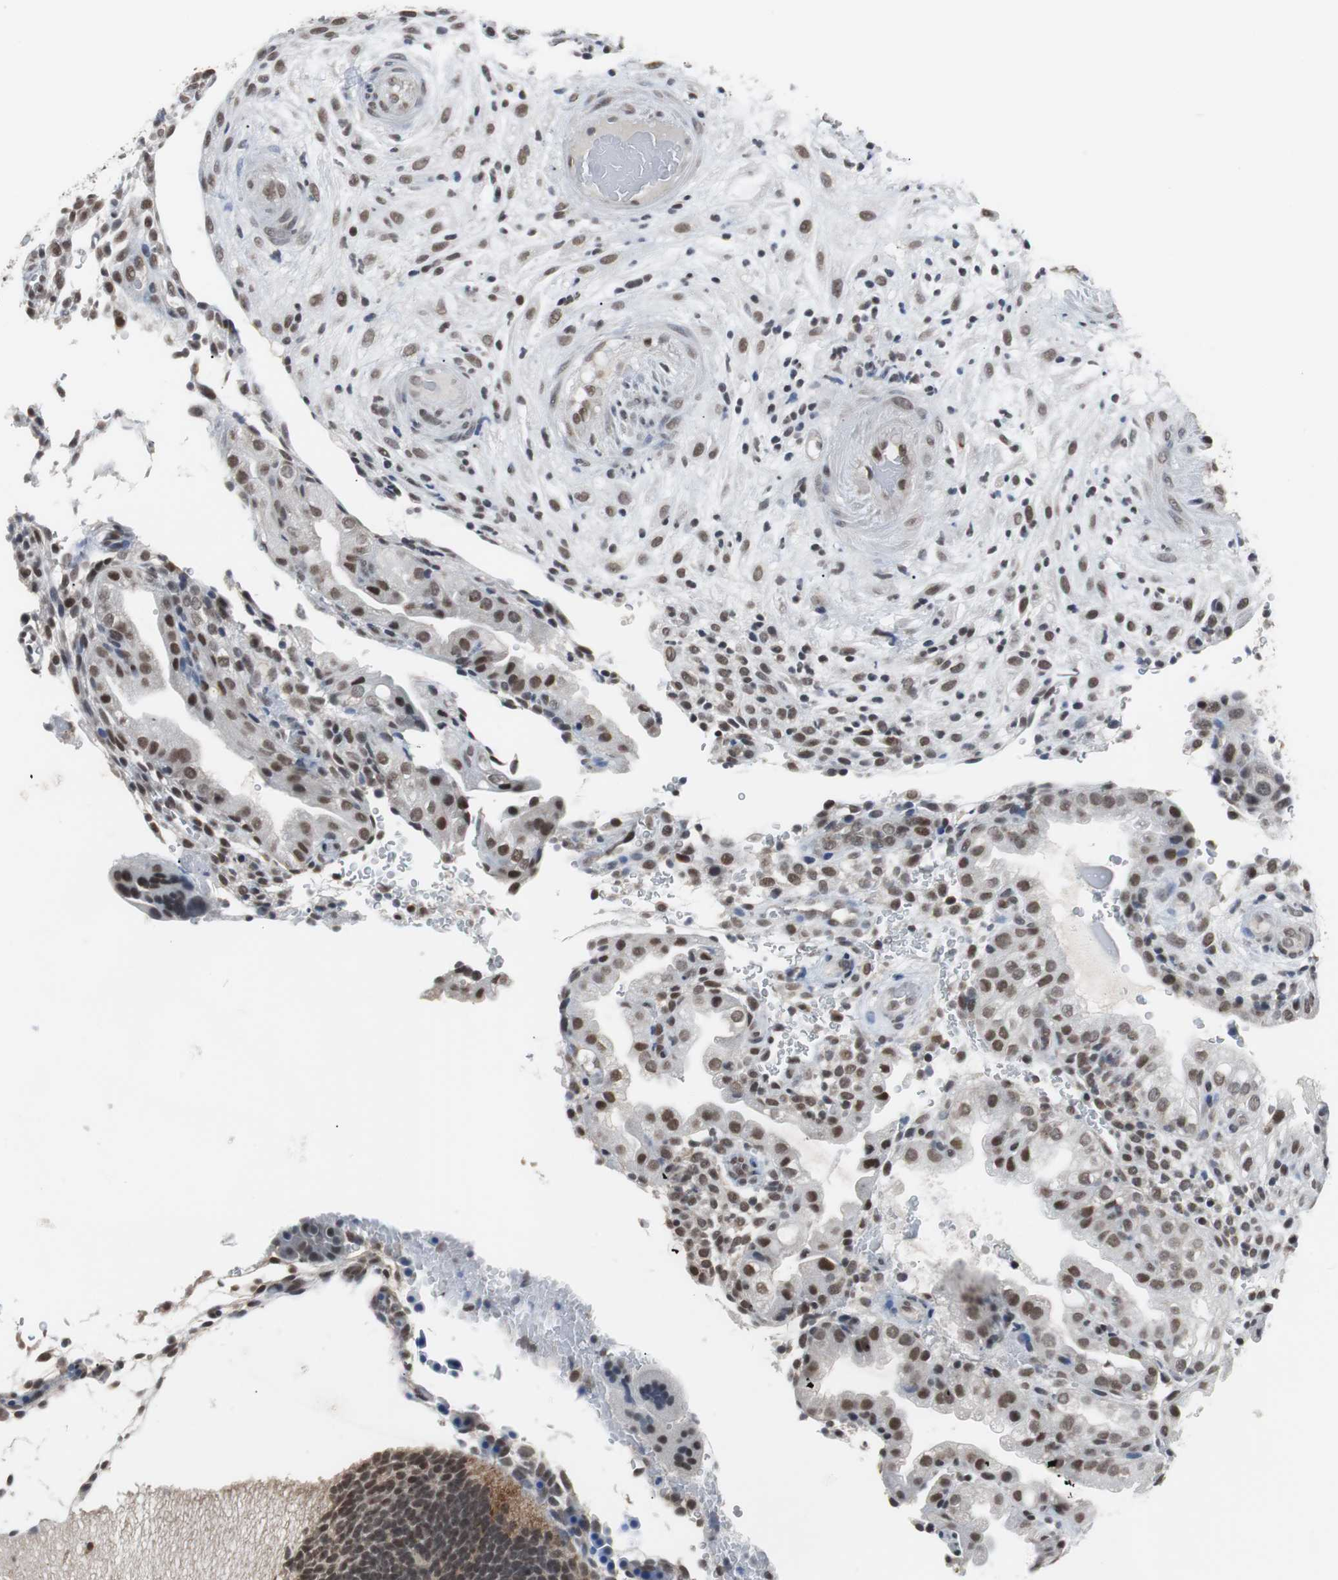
{"staining": {"intensity": "strong", "quantity": ">75%", "location": "nuclear"}, "tissue": "placenta", "cell_type": "Trophoblastic cells", "image_type": "normal", "snomed": [{"axis": "morphology", "description": "Normal tissue, NOS"}, {"axis": "topography", "description": "Placenta"}], "caption": "Immunohistochemistry of unremarkable human placenta exhibits high levels of strong nuclear expression in approximately >75% of trophoblastic cells.", "gene": "TAF7", "patient": {"sex": "female", "age": 19}}